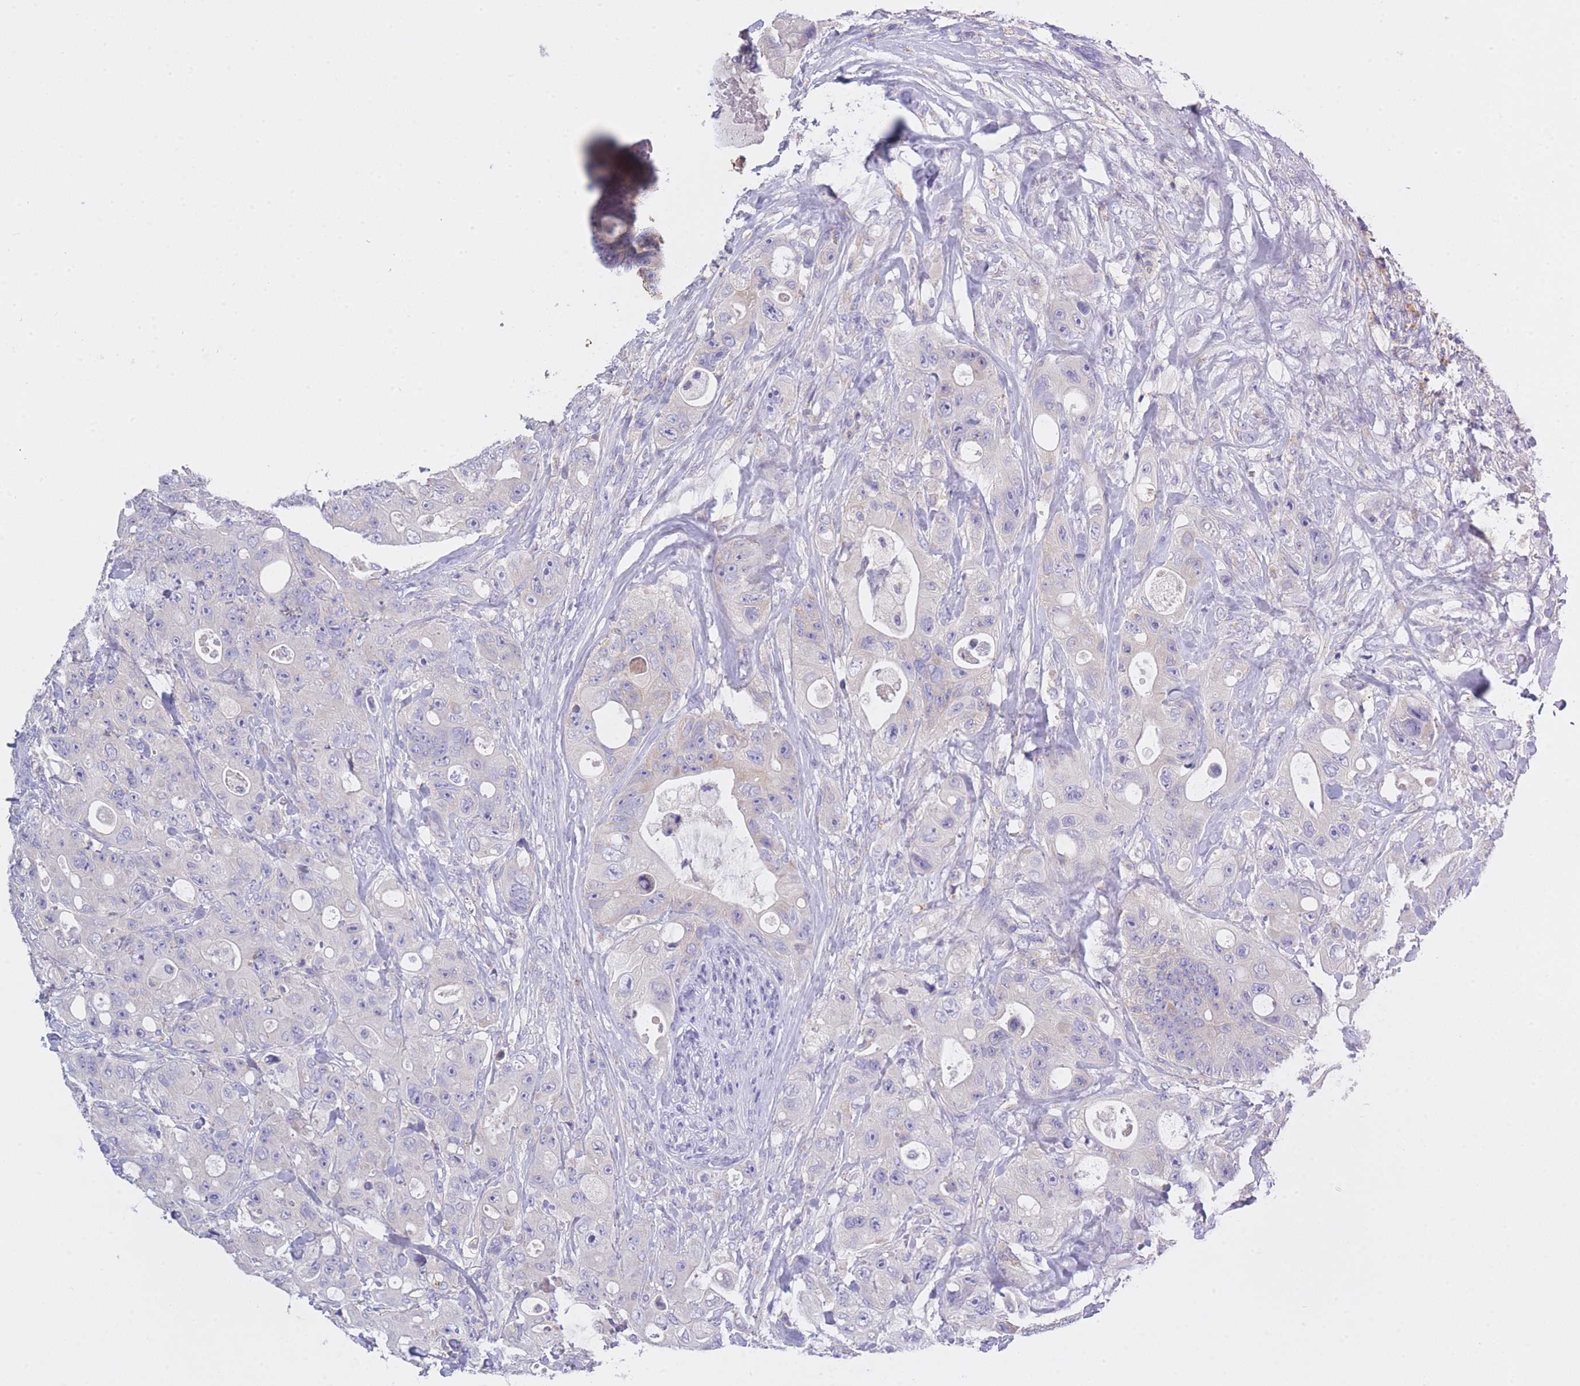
{"staining": {"intensity": "negative", "quantity": "none", "location": "none"}, "tissue": "colorectal cancer", "cell_type": "Tumor cells", "image_type": "cancer", "snomed": [{"axis": "morphology", "description": "Adenocarcinoma, NOS"}, {"axis": "topography", "description": "Colon"}], "caption": "Tumor cells are negative for protein expression in human colorectal adenocarcinoma.", "gene": "CENPM", "patient": {"sex": "female", "age": 46}}